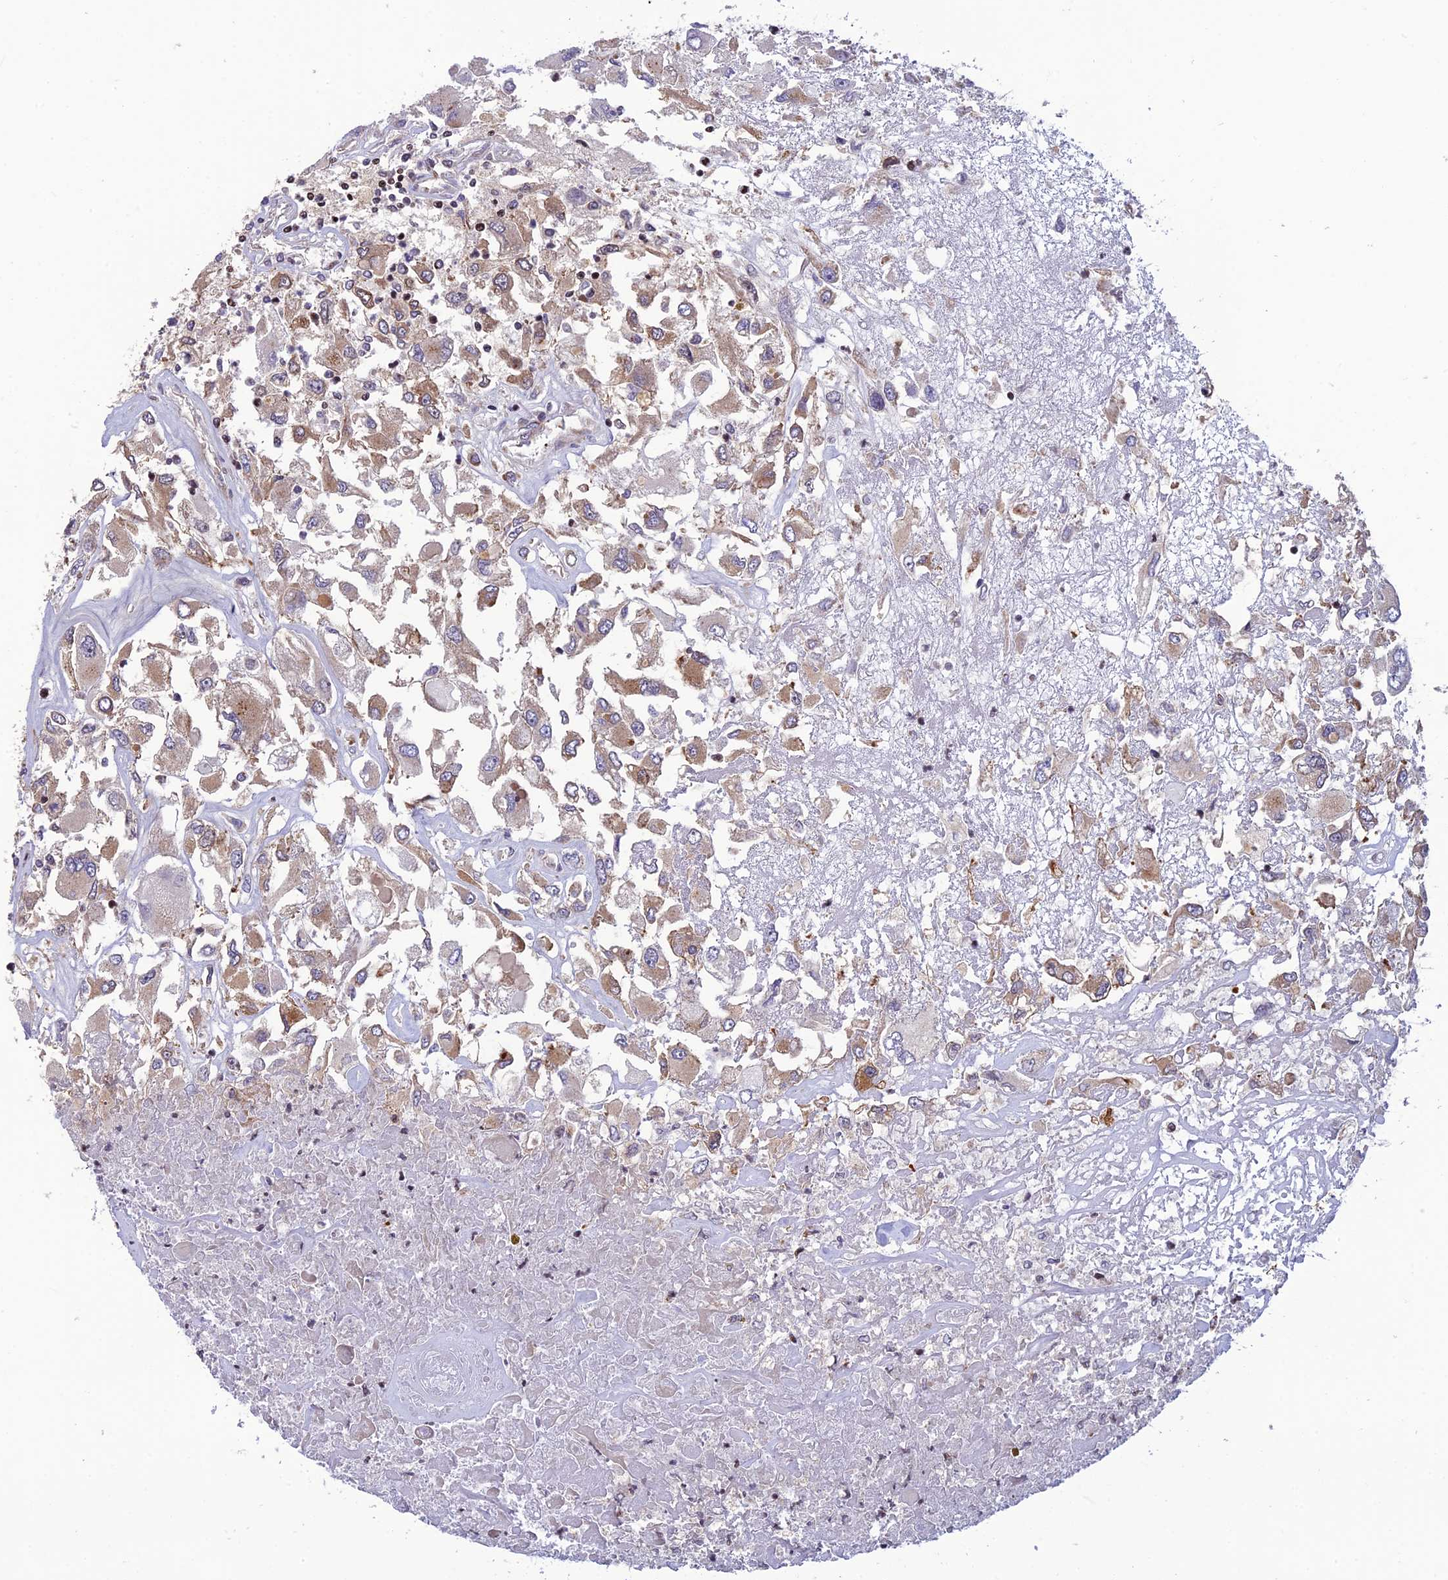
{"staining": {"intensity": "moderate", "quantity": "25%-75%", "location": "cytoplasmic/membranous"}, "tissue": "renal cancer", "cell_type": "Tumor cells", "image_type": "cancer", "snomed": [{"axis": "morphology", "description": "Adenocarcinoma, NOS"}, {"axis": "topography", "description": "Kidney"}], "caption": "Immunohistochemistry of human renal cancer exhibits medium levels of moderate cytoplasmic/membranous positivity in about 25%-75% of tumor cells.", "gene": "SMIM7", "patient": {"sex": "female", "age": 52}}